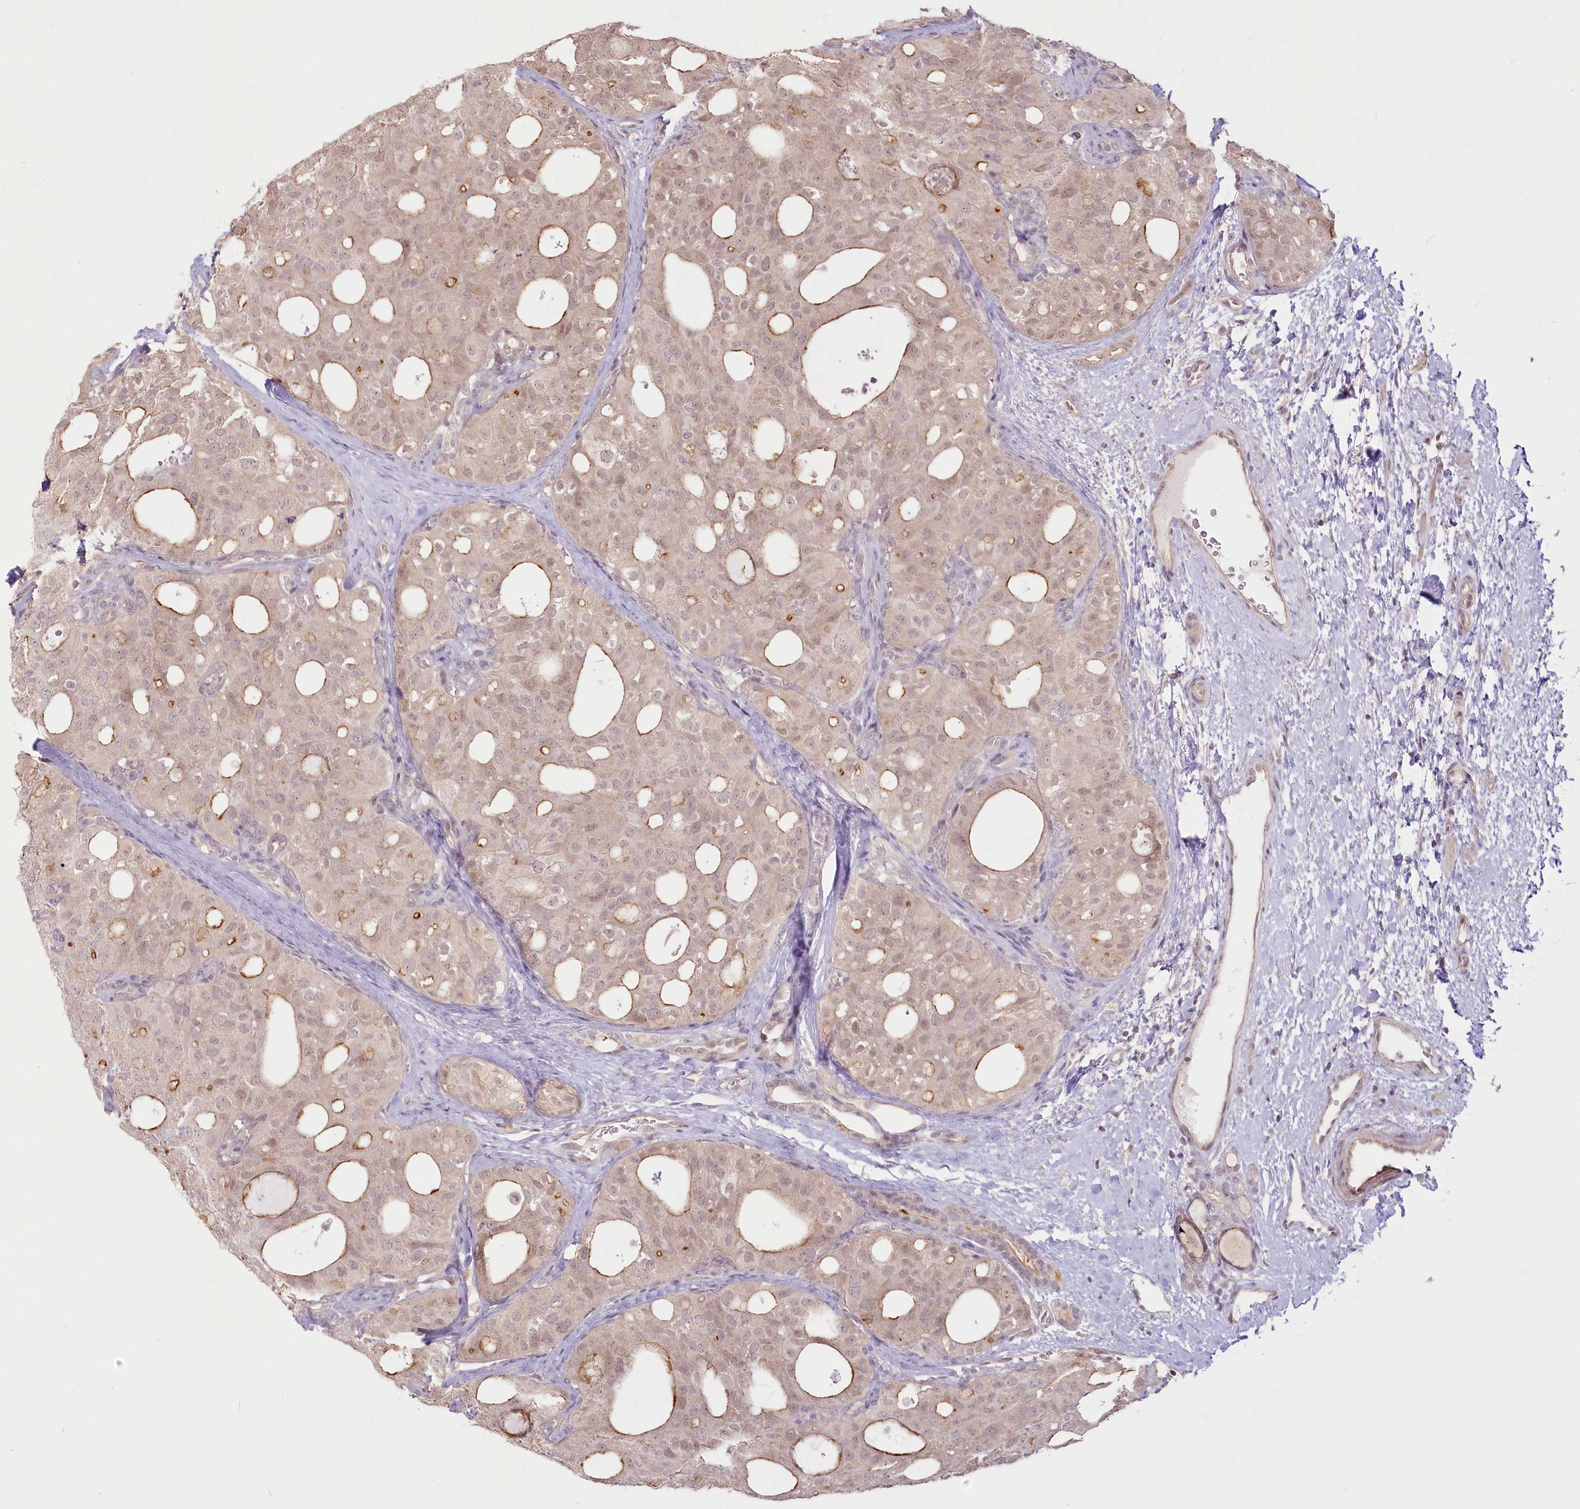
{"staining": {"intensity": "moderate", "quantity": "<25%", "location": "cytoplasmic/membranous,nuclear"}, "tissue": "thyroid cancer", "cell_type": "Tumor cells", "image_type": "cancer", "snomed": [{"axis": "morphology", "description": "Follicular adenoma carcinoma, NOS"}, {"axis": "topography", "description": "Thyroid gland"}], "caption": "This histopathology image shows immunohistochemistry staining of human thyroid cancer, with low moderate cytoplasmic/membranous and nuclear positivity in about <25% of tumor cells.", "gene": "R3HDM2", "patient": {"sex": "male", "age": 75}}